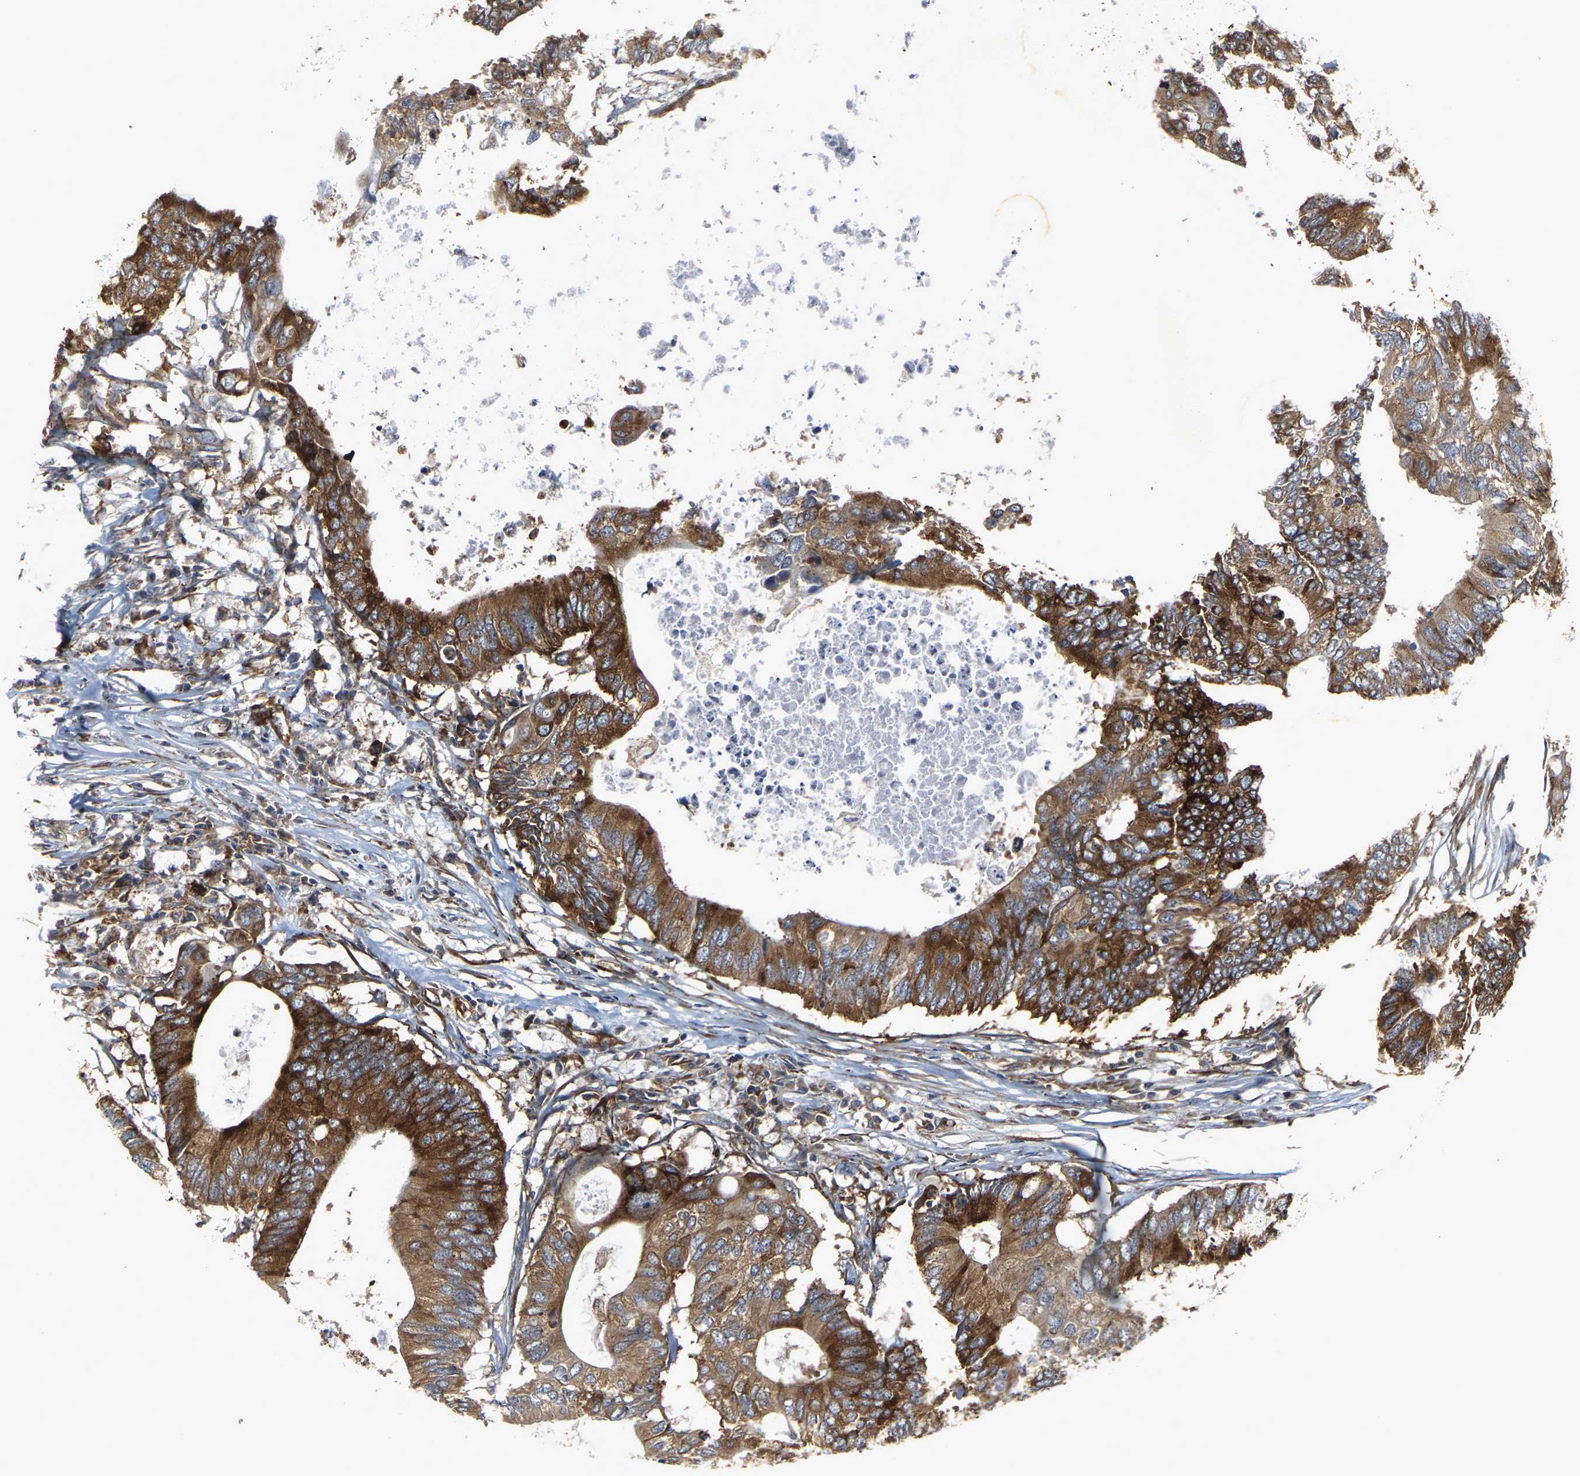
{"staining": {"intensity": "moderate", "quantity": ">75%", "location": "cytoplasmic/membranous"}, "tissue": "colorectal cancer", "cell_type": "Tumor cells", "image_type": "cancer", "snomed": [{"axis": "morphology", "description": "Adenocarcinoma, NOS"}, {"axis": "topography", "description": "Colon"}], "caption": "IHC micrograph of neoplastic tissue: adenocarcinoma (colorectal) stained using immunohistochemistry shows medium levels of moderate protein expression localized specifically in the cytoplasmic/membranous of tumor cells, appearing as a cytoplasmic/membranous brown color.", "gene": "MARCHF2", "patient": {"sex": "male", "age": 71}}